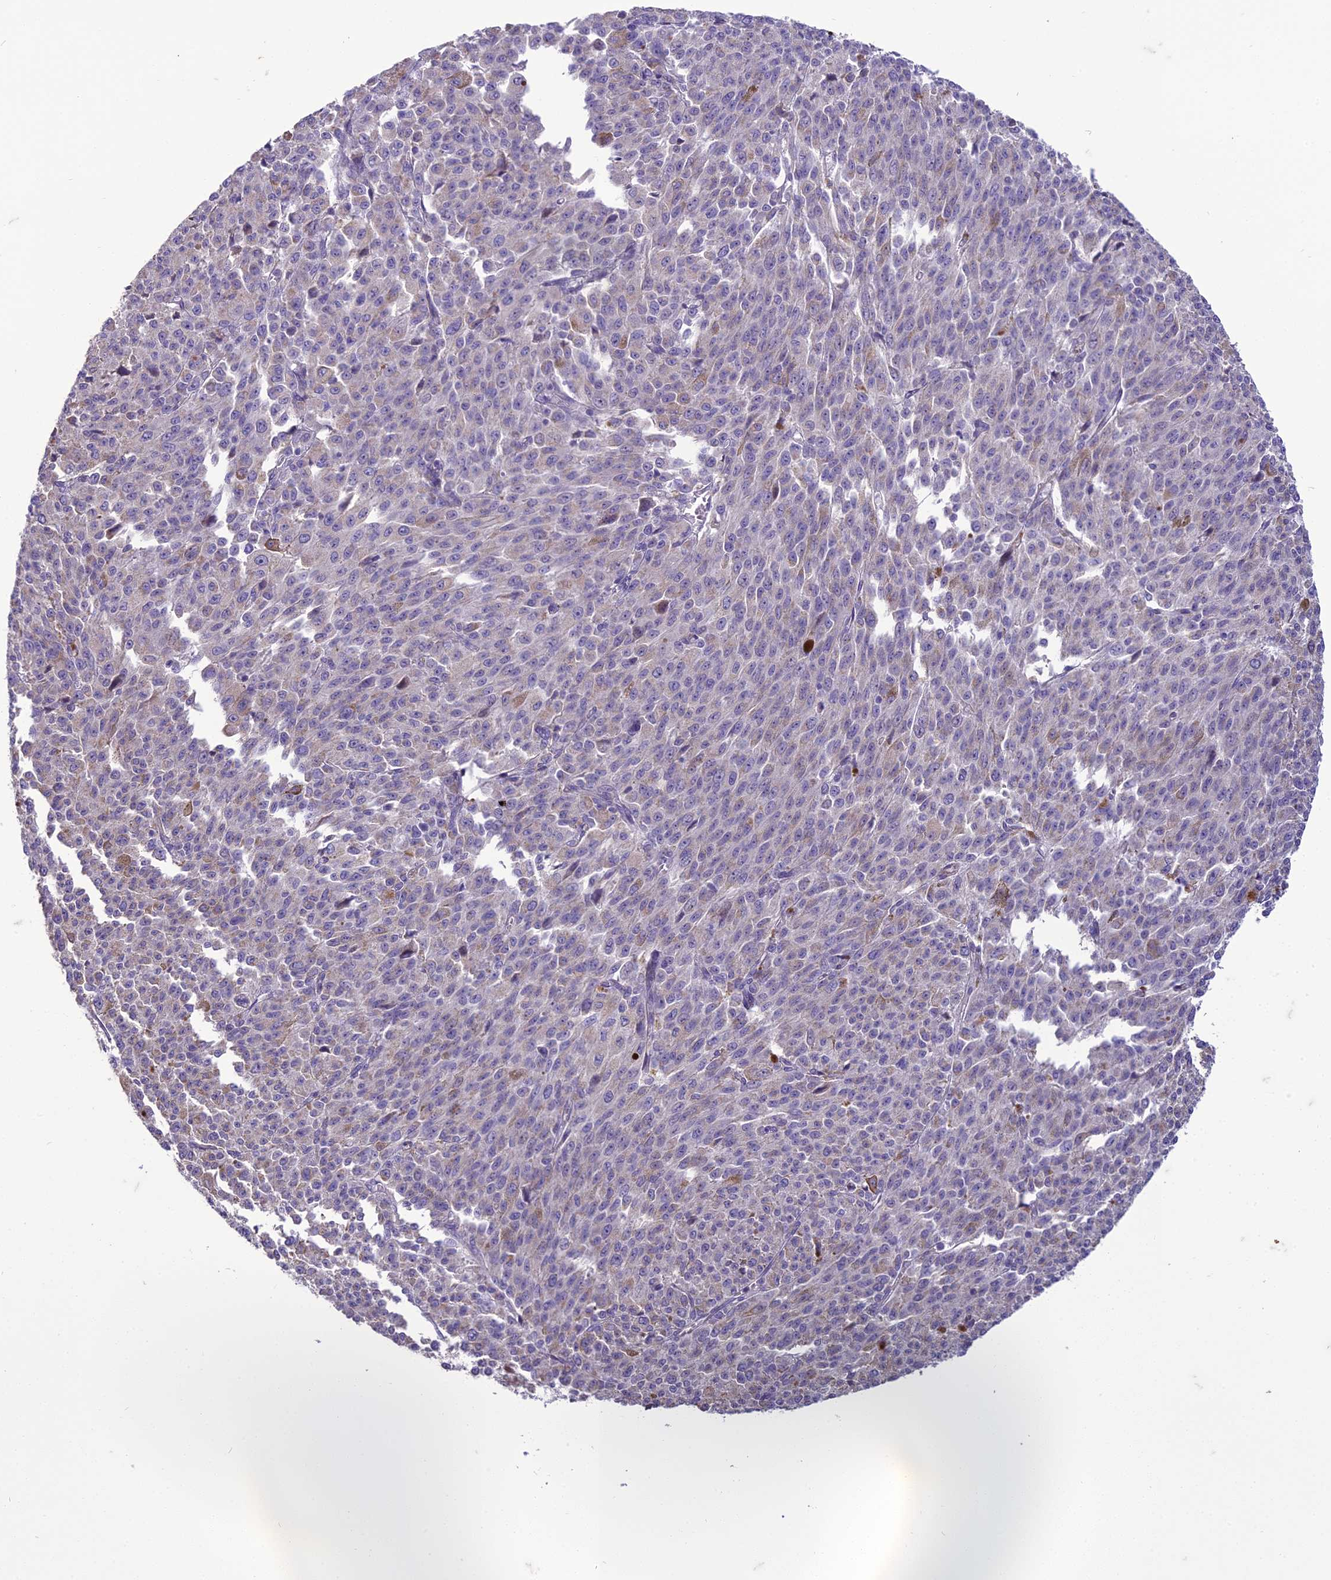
{"staining": {"intensity": "negative", "quantity": "none", "location": "none"}, "tissue": "melanoma", "cell_type": "Tumor cells", "image_type": "cancer", "snomed": [{"axis": "morphology", "description": "Malignant melanoma, NOS"}, {"axis": "topography", "description": "Skin"}], "caption": "Image shows no protein expression in tumor cells of malignant melanoma tissue.", "gene": "DUS2", "patient": {"sex": "female", "age": 52}}